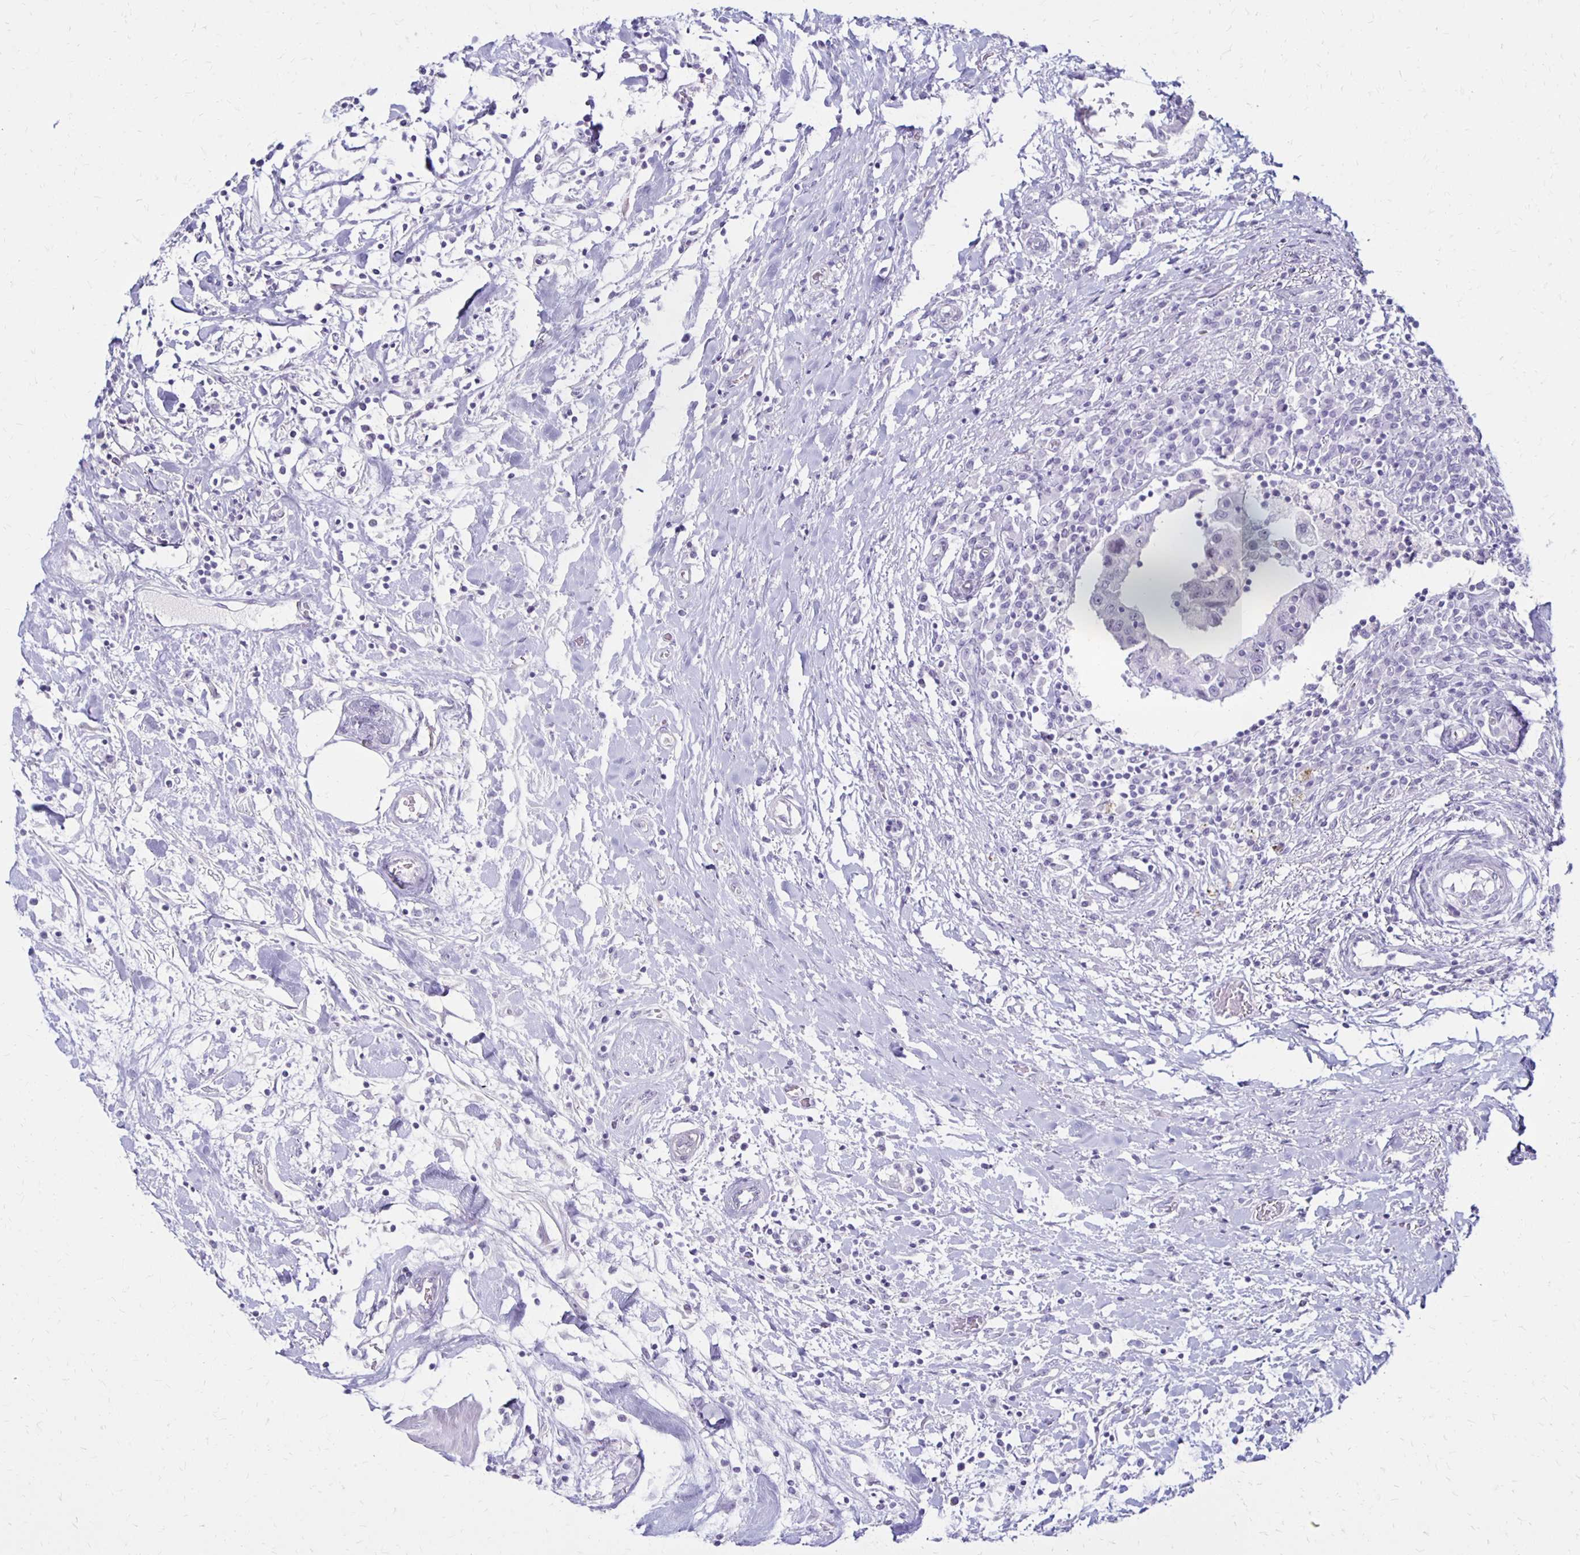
{"staining": {"intensity": "negative", "quantity": "none", "location": "none"}, "tissue": "urothelial cancer", "cell_type": "Tumor cells", "image_type": "cancer", "snomed": [{"axis": "morphology", "description": "Urothelial carcinoma, High grade"}, {"axis": "topography", "description": "Urinary bladder"}], "caption": "Urothelial carcinoma (high-grade) was stained to show a protein in brown. There is no significant staining in tumor cells.", "gene": "RYR1", "patient": {"sex": "male", "age": 61}}